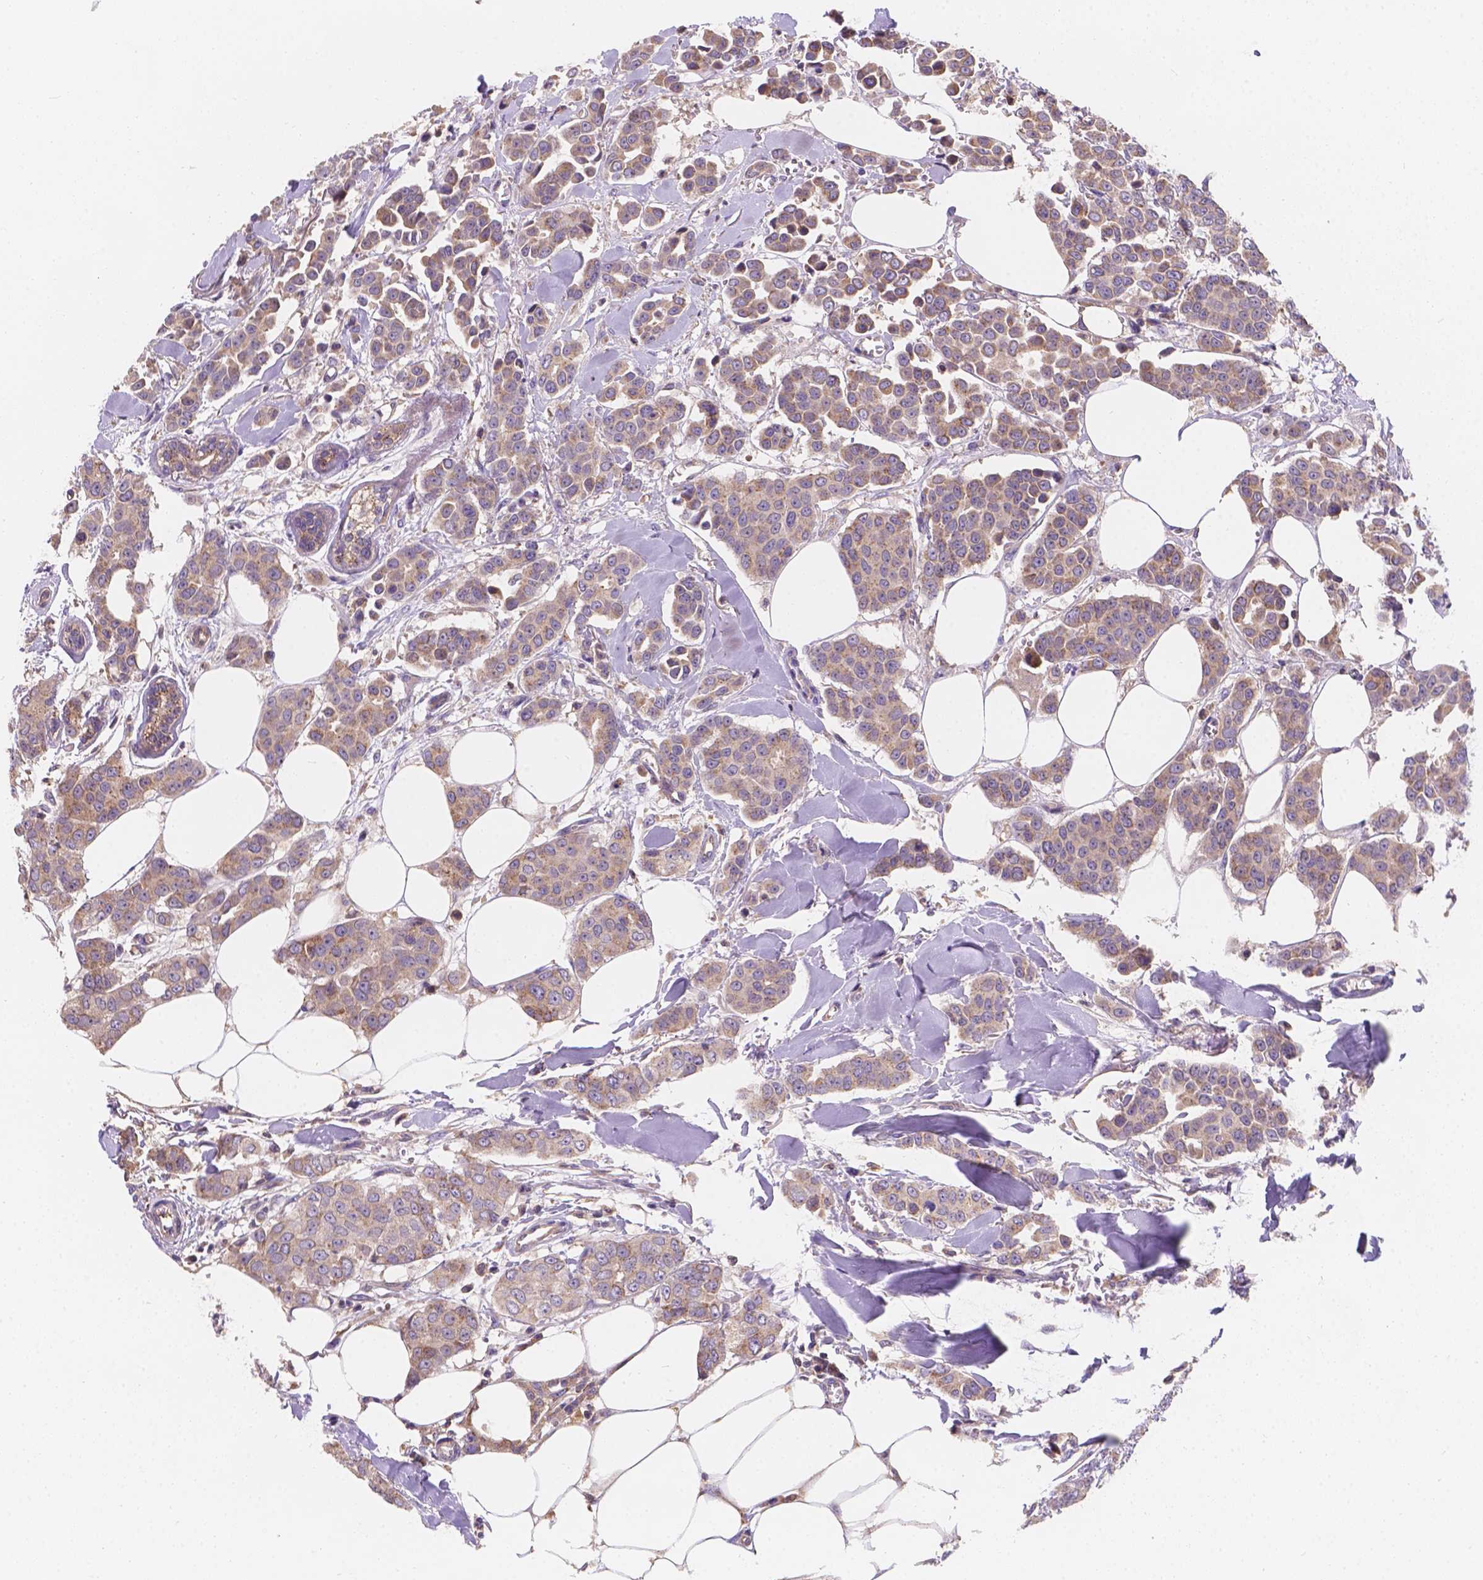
{"staining": {"intensity": "moderate", "quantity": "<25%", "location": "cytoplasmic/membranous"}, "tissue": "breast cancer", "cell_type": "Tumor cells", "image_type": "cancer", "snomed": [{"axis": "morphology", "description": "Duct carcinoma"}, {"axis": "topography", "description": "Breast"}], "caption": "Immunohistochemical staining of human breast cancer (invasive ductal carcinoma) displays moderate cytoplasmic/membranous protein positivity in about <25% of tumor cells. (Stains: DAB in brown, nuclei in blue, Microscopy: brightfield microscopy at high magnification).", "gene": "CDK10", "patient": {"sex": "female", "age": 94}}